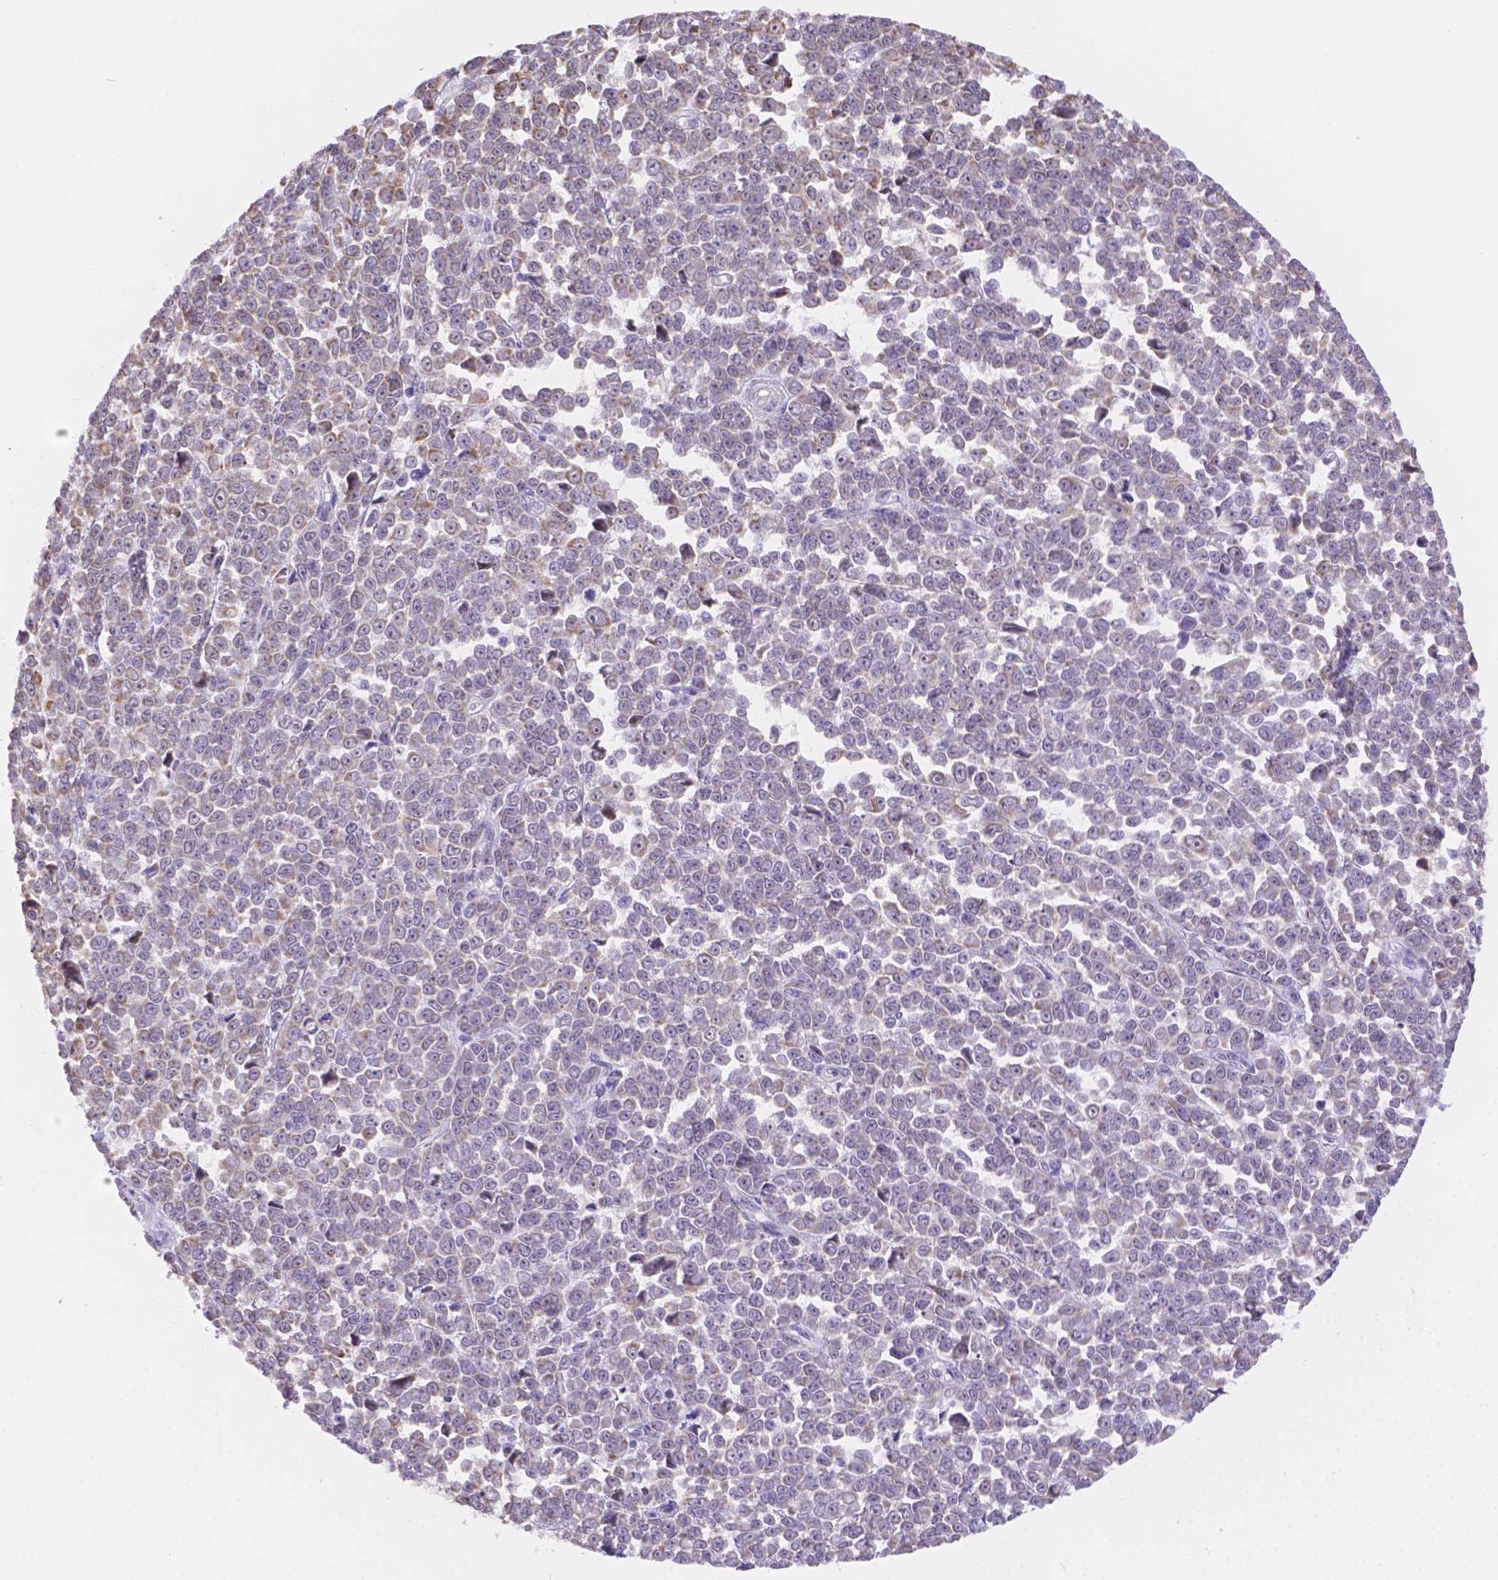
{"staining": {"intensity": "weak", "quantity": ">75%", "location": "cytoplasmic/membranous"}, "tissue": "melanoma", "cell_type": "Tumor cells", "image_type": "cancer", "snomed": [{"axis": "morphology", "description": "Malignant melanoma, NOS"}, {"axis": "topography", "description": "Skin"}], "caption": "Melanoma was stained to show a protein in brown. There is low levels of weak cytoplasmic/membranous positivity in about >75% of tumor cells.", "gene": "NXPE2", "patient": {"sex": "female", "age": 95}}